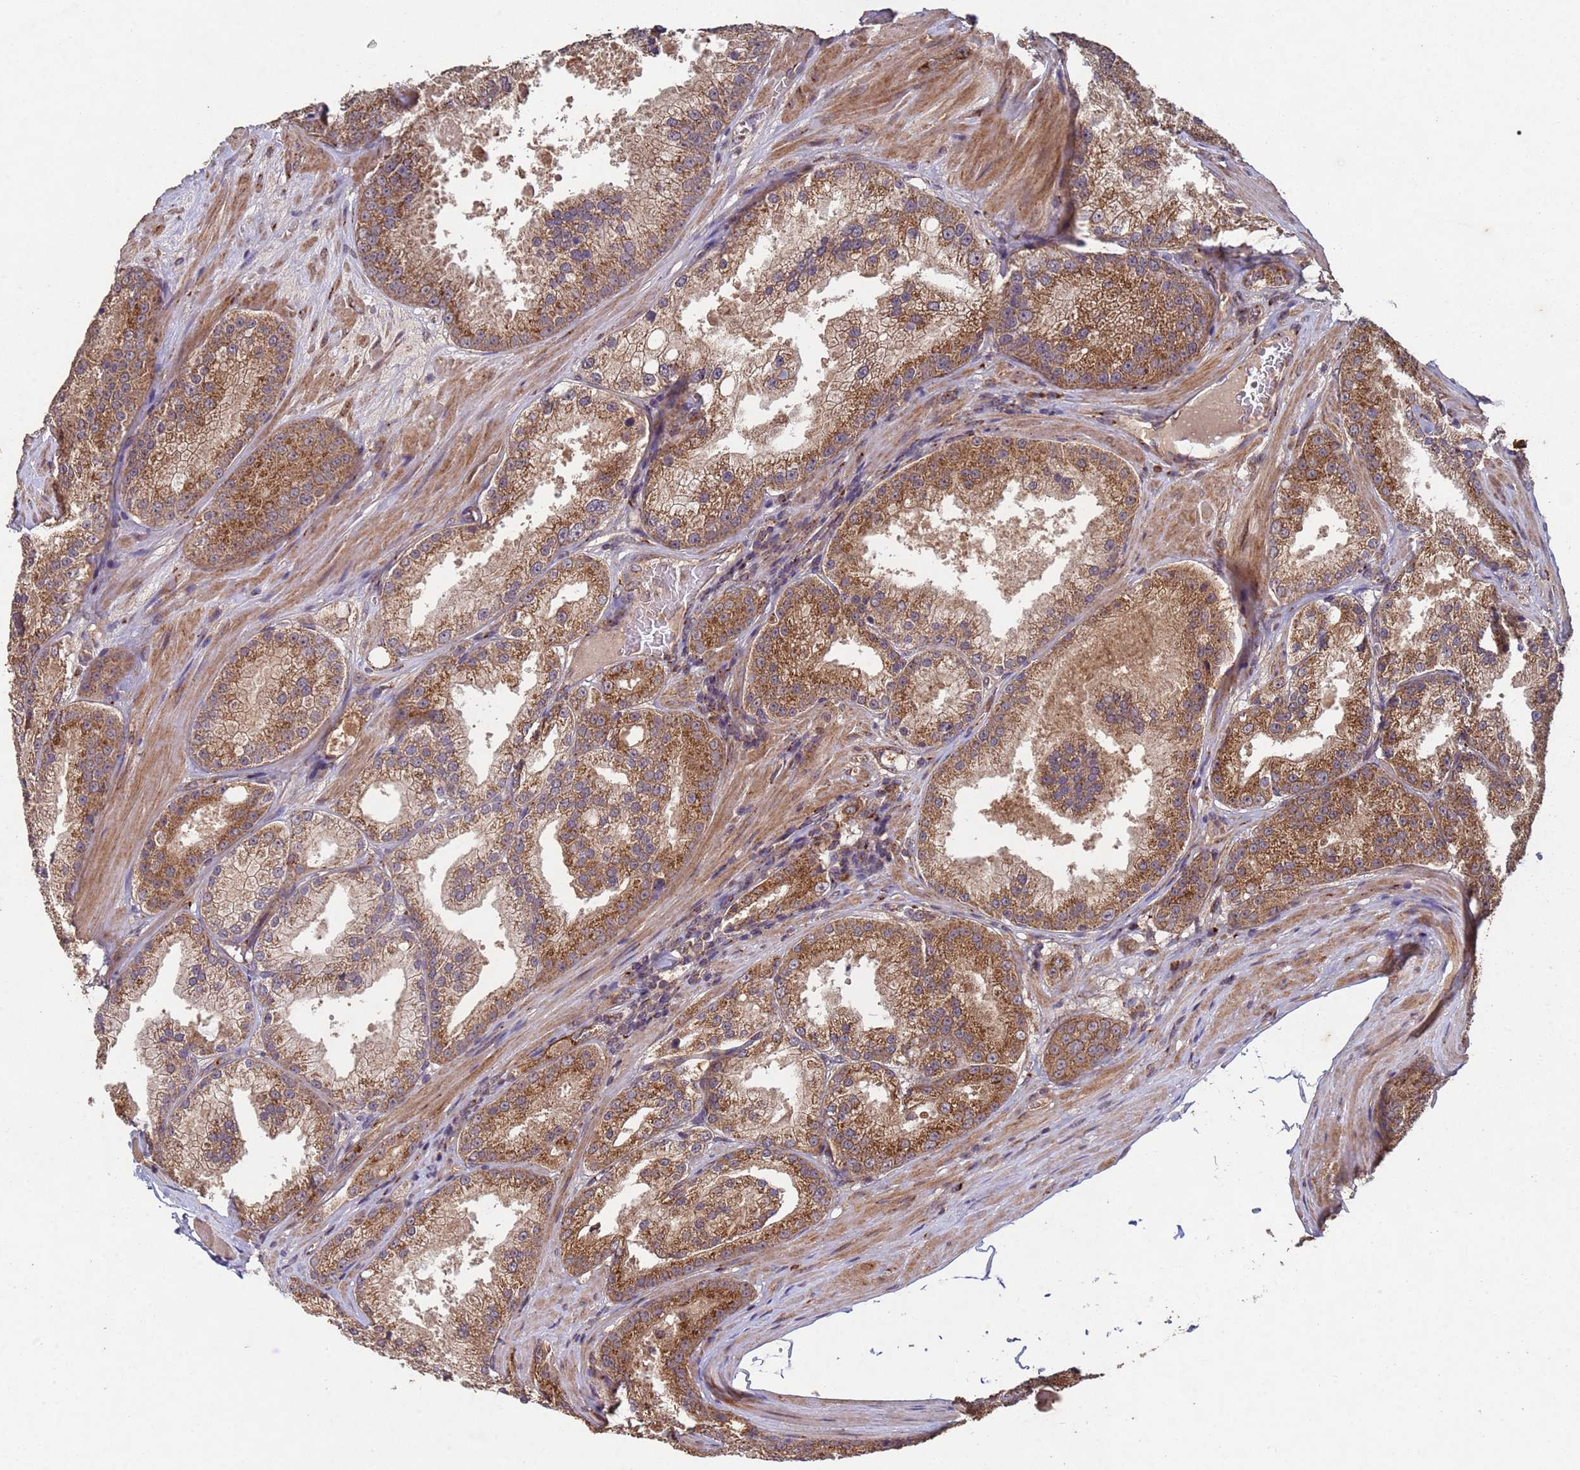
{"staining": {"intensity": "strong", "quantity": ">75%", "location": "cytoplasmic/membranous"}, "tissue": "prostate cancer", "cell_type": "Tumor cells", "image_type": "cancer", "snomed": [{"axis": "morphology", "description": "Adenocarcinoma, High grade"}, {"axis": "topography", "description": "Prostate"}], "caption": "Immunohistochemistry (IHC) photomicrograph of prostate cancer stained for a protein (brown), which exhibits high levels of strong cytoplasmic/membranous staining in about >75% of tumor cells.", "gene": "FASTKD1", "patient": {"sex": "male", "age": 61}}